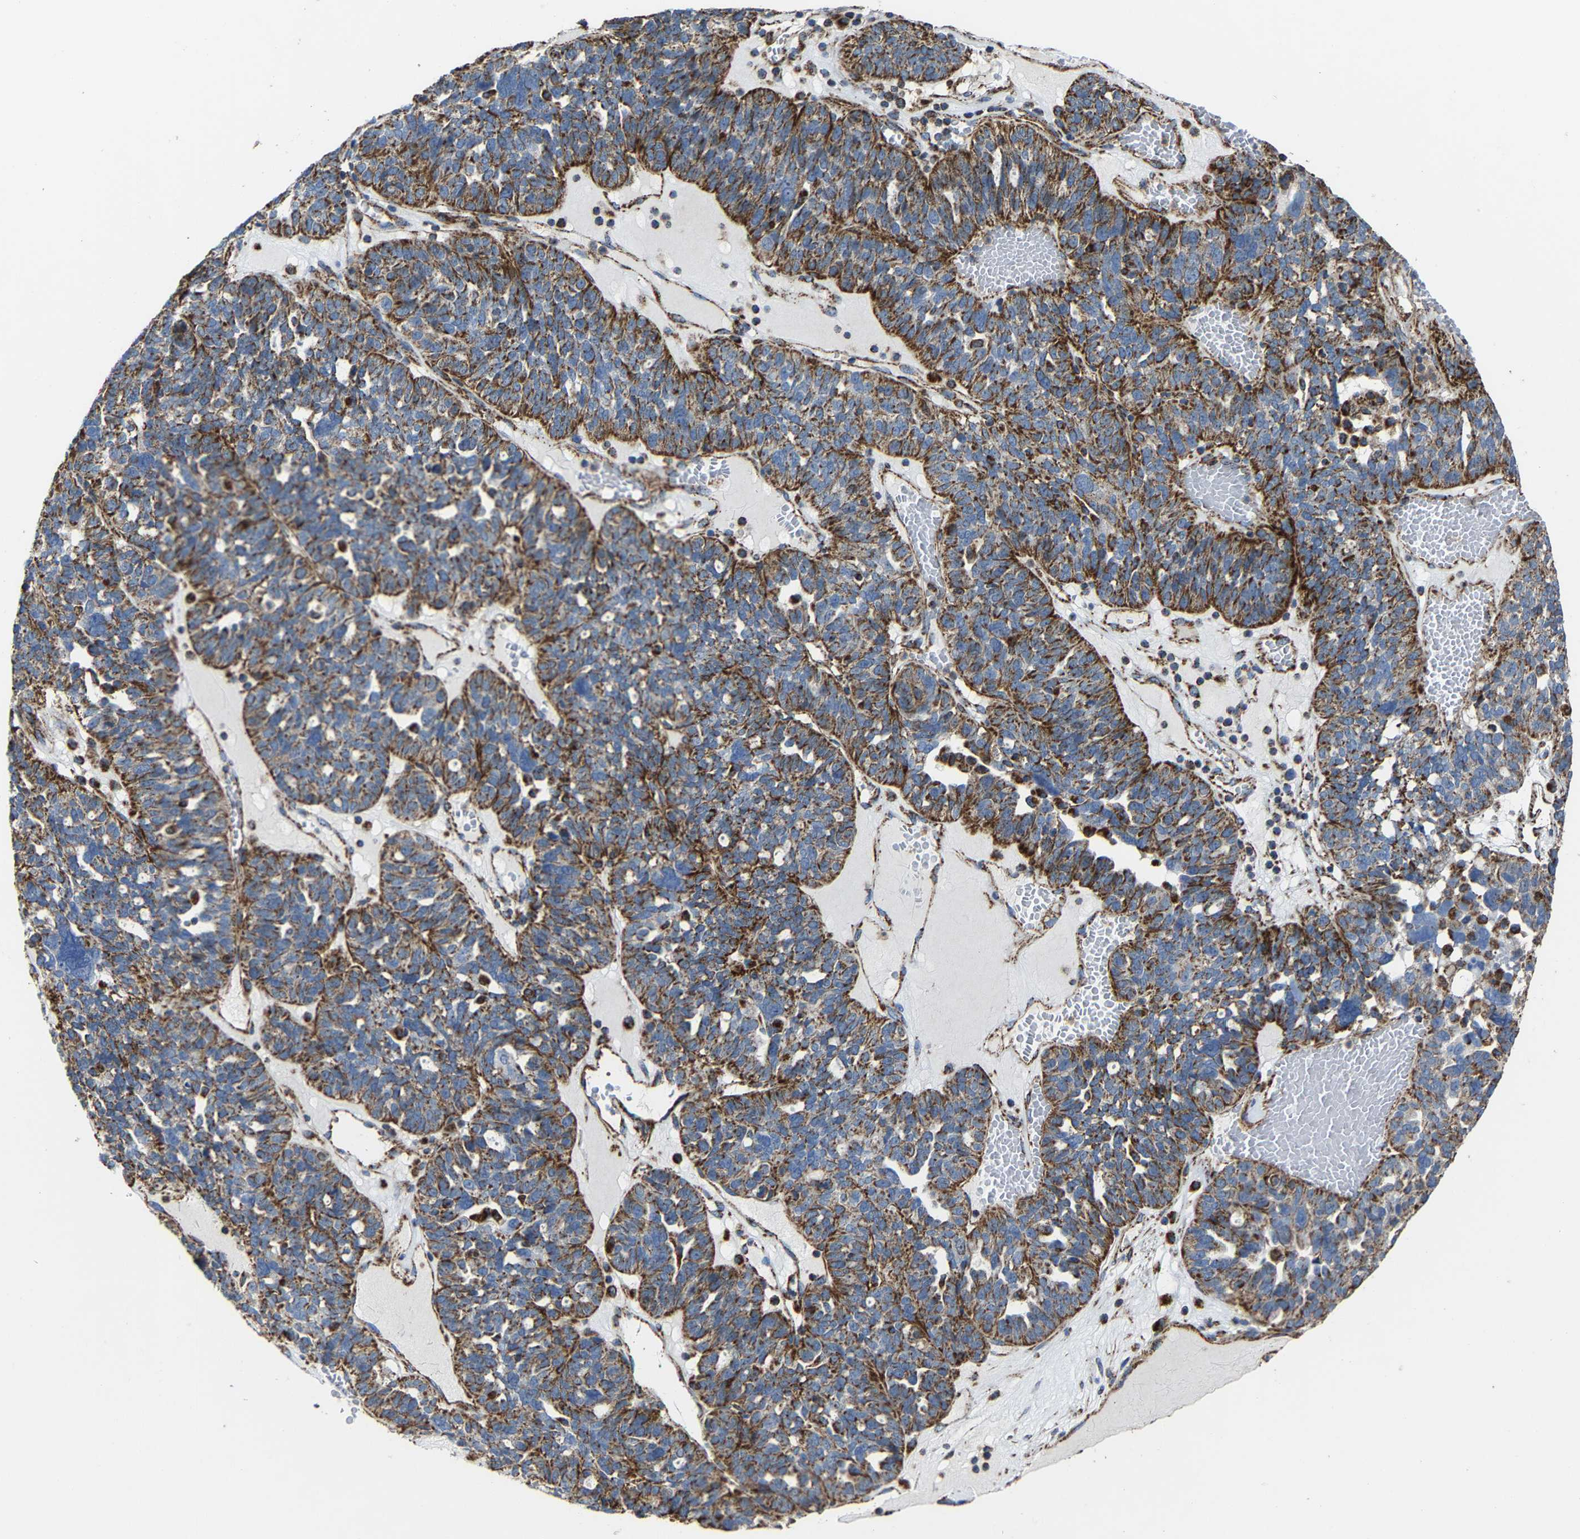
{"staining": {"intensity": "moderate", "quantity": ">75%", "location": "cytoplasmic/membranous"}, "tissue": "ovarian cancer", "cell_type": "Tumor cells", "image_type": "cancer", "snomed": [{"axis": "morphology", "description": "Cystadenocarcinoma, serous, NOS"}, {"axis": "topography", "description": "Ovary"}], "caption": "This is a micrograph of immunohistochemistry staining of serous cystadenocarcinoma (ovarian), which shows moderate staining in the cytoplasmic/membranous of tumor cells.", "gene": "NDUFV3", "patient": {"sex": "female", "age": 59}}